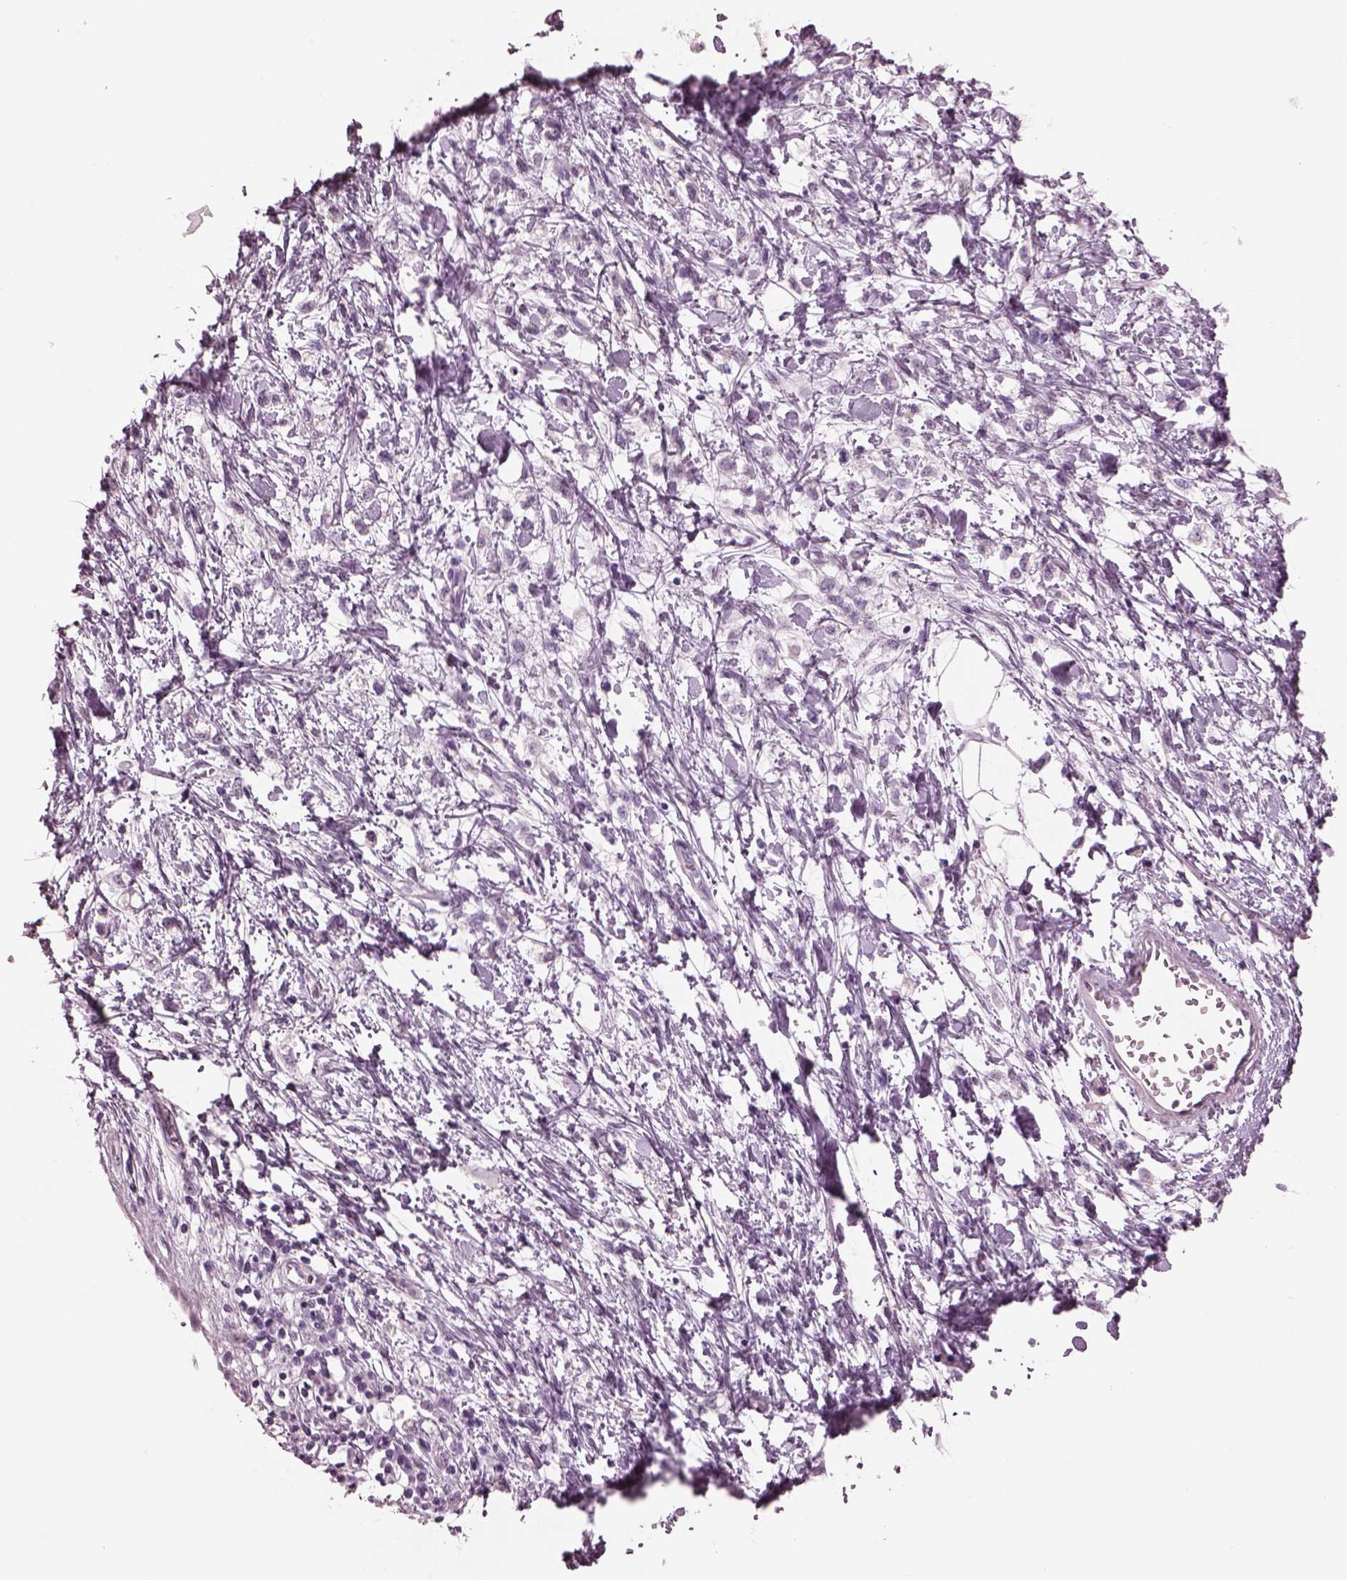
{"staining": {"intensity": "negative", "quantity": "none", "location": "none"}, "tissue": "stomach cancer", "cell_type": "Tumor cells", "image_type": "cancer", "snomed": [{"axis": "morphology", "description": "Adenocarcinoma, NOS"}, {"axis": "topography", "description": "Stomach"}], "caption": "IHC histopathology image of adenocarcinoma (stomach) stained for a protein (brown), which shows no expression in tumor cells.", "gene": "CYLC1", "patient": {"sex": "female", "age": 60}}